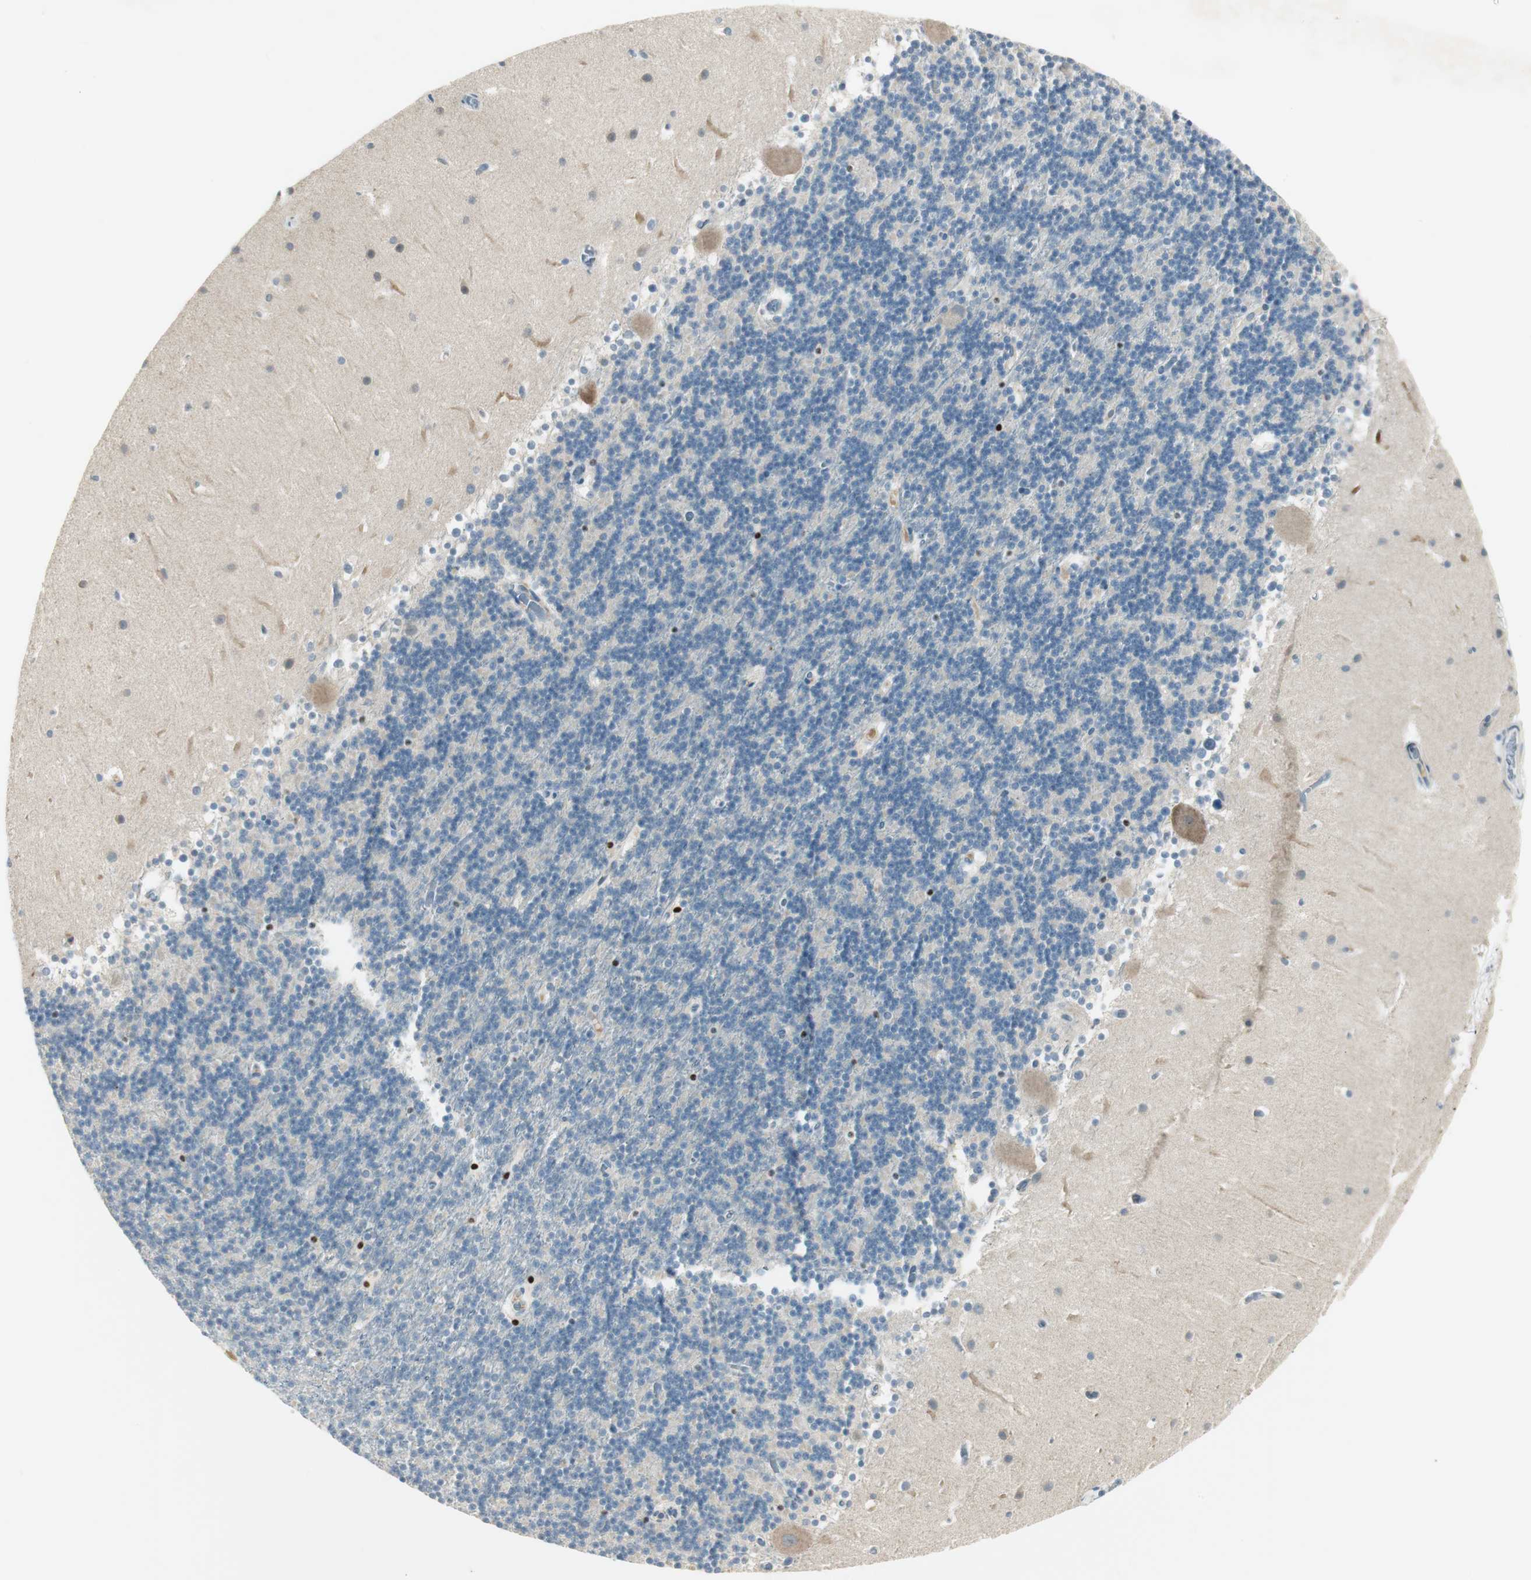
{"staining": {"intensity": "negative", "quantity": "none", "location": "none"}, "tissue": "cerebellum", "cell_type": "Cells in granular layer", "image_type": "normal", "snomed": [{"axis": "morphology", "description": "Normal tissue, NOS"}, {"axis": "topography", "description": "Cerebellum"}], "caption": "DAB (3,3'-diaminobenzidine) immunohistochemical staining of unremarkable human cerebellum shows no significant positivity in cells in granular layer. (DAB (3,3'-diaminobenzidine) immunohistochemistry (IHC), high magnification).", "gene": "PCDHB15", "patient": {"sex": "male", "age": 45}}